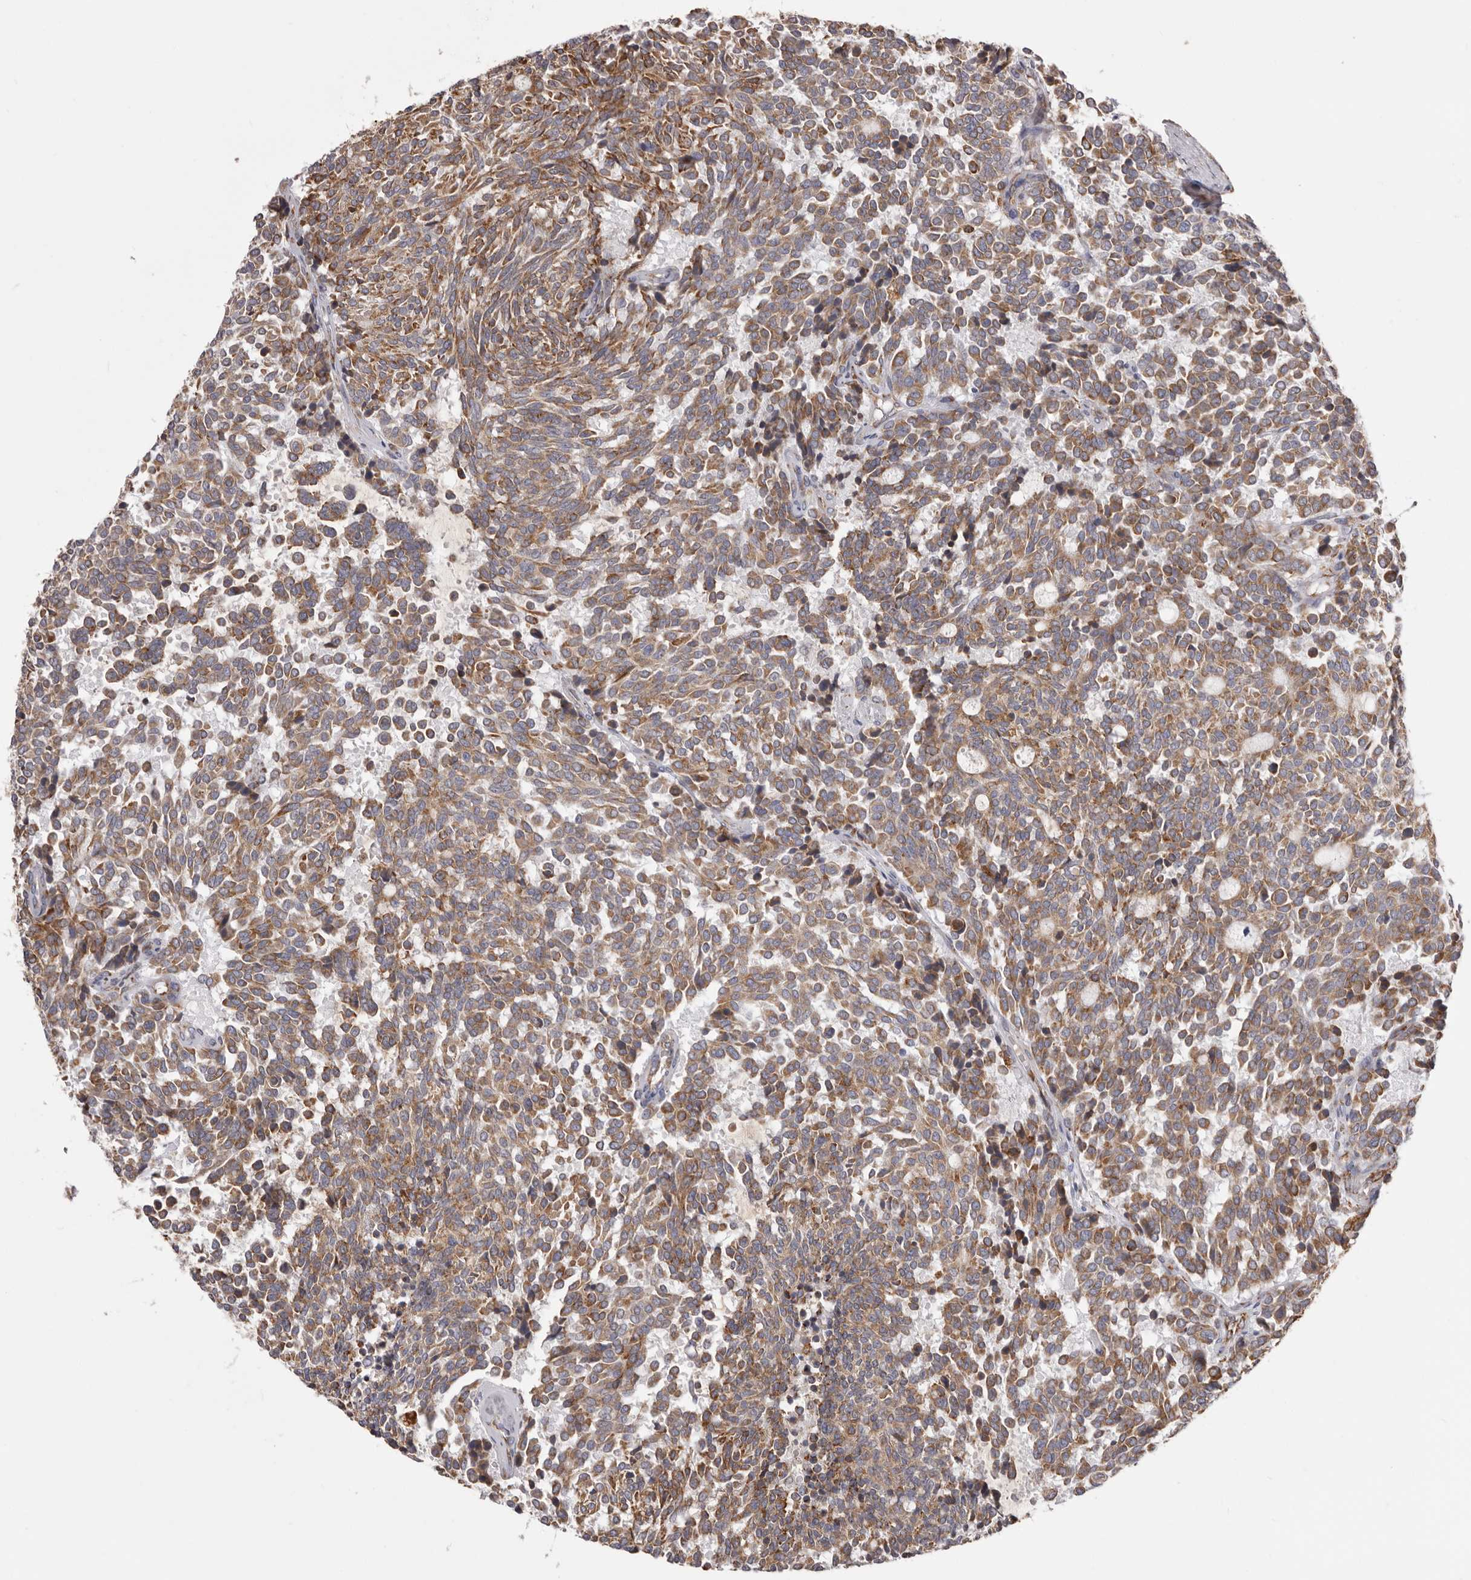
{"staining": {"intensity": "moderate", "quantity": ">75%", "location": "cytoplasmic/membranous"}, "tissue": "carcinoid", "cell_type": "Tumor cells", "image_type": "cancer", "snomed": [{"axis": "morphology", "description": "Carcinoid, malignant, NOS"}, {"axis": "topography", "description": "Pancreas"}], "caption": "Immunohistochemical staining of carcinoid (malignant) displays medium levels of moderate cytoplasmic/membranous expression in approximately >75% of tumor cells.", "gene": "QRSL1", "patient": {"sex": "female", "age": 54}}